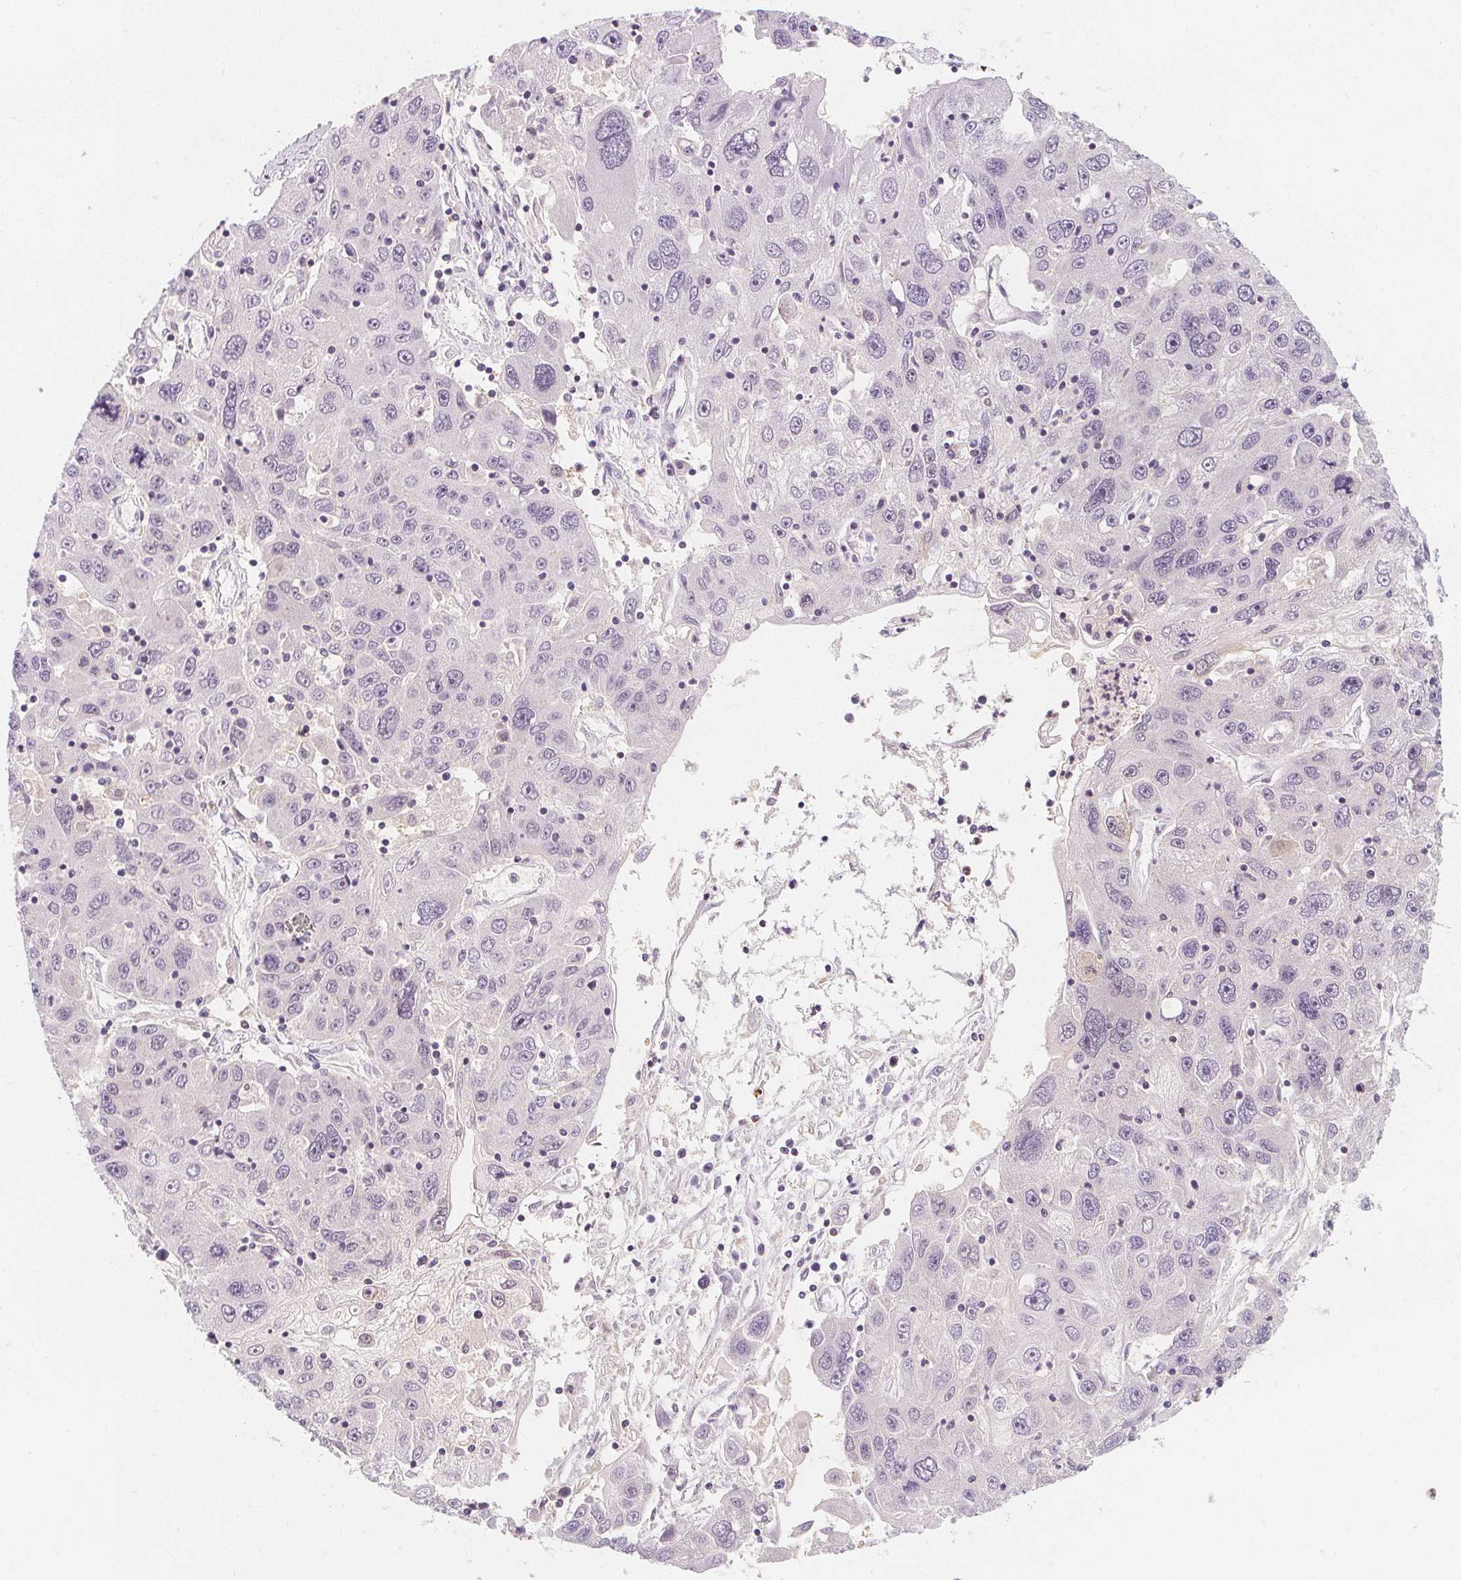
{"staining": {"intensity": "negative", "quantity": "none", "location": "none"}, "tissue": "stomach cancer", "cell_type": "Tumor cells", "image_type": "cancer", "snomed": [{"axis": "morphology", "description": "Adenocarcinoma, NOS"}, {"axis": "topography", "description": "Stomach"}], "caption": "IHC of stomach cancer demonstrates no staining in tumor cells.", "gene": "UGP2", "patient": {"sex": "male", "age": 56}}